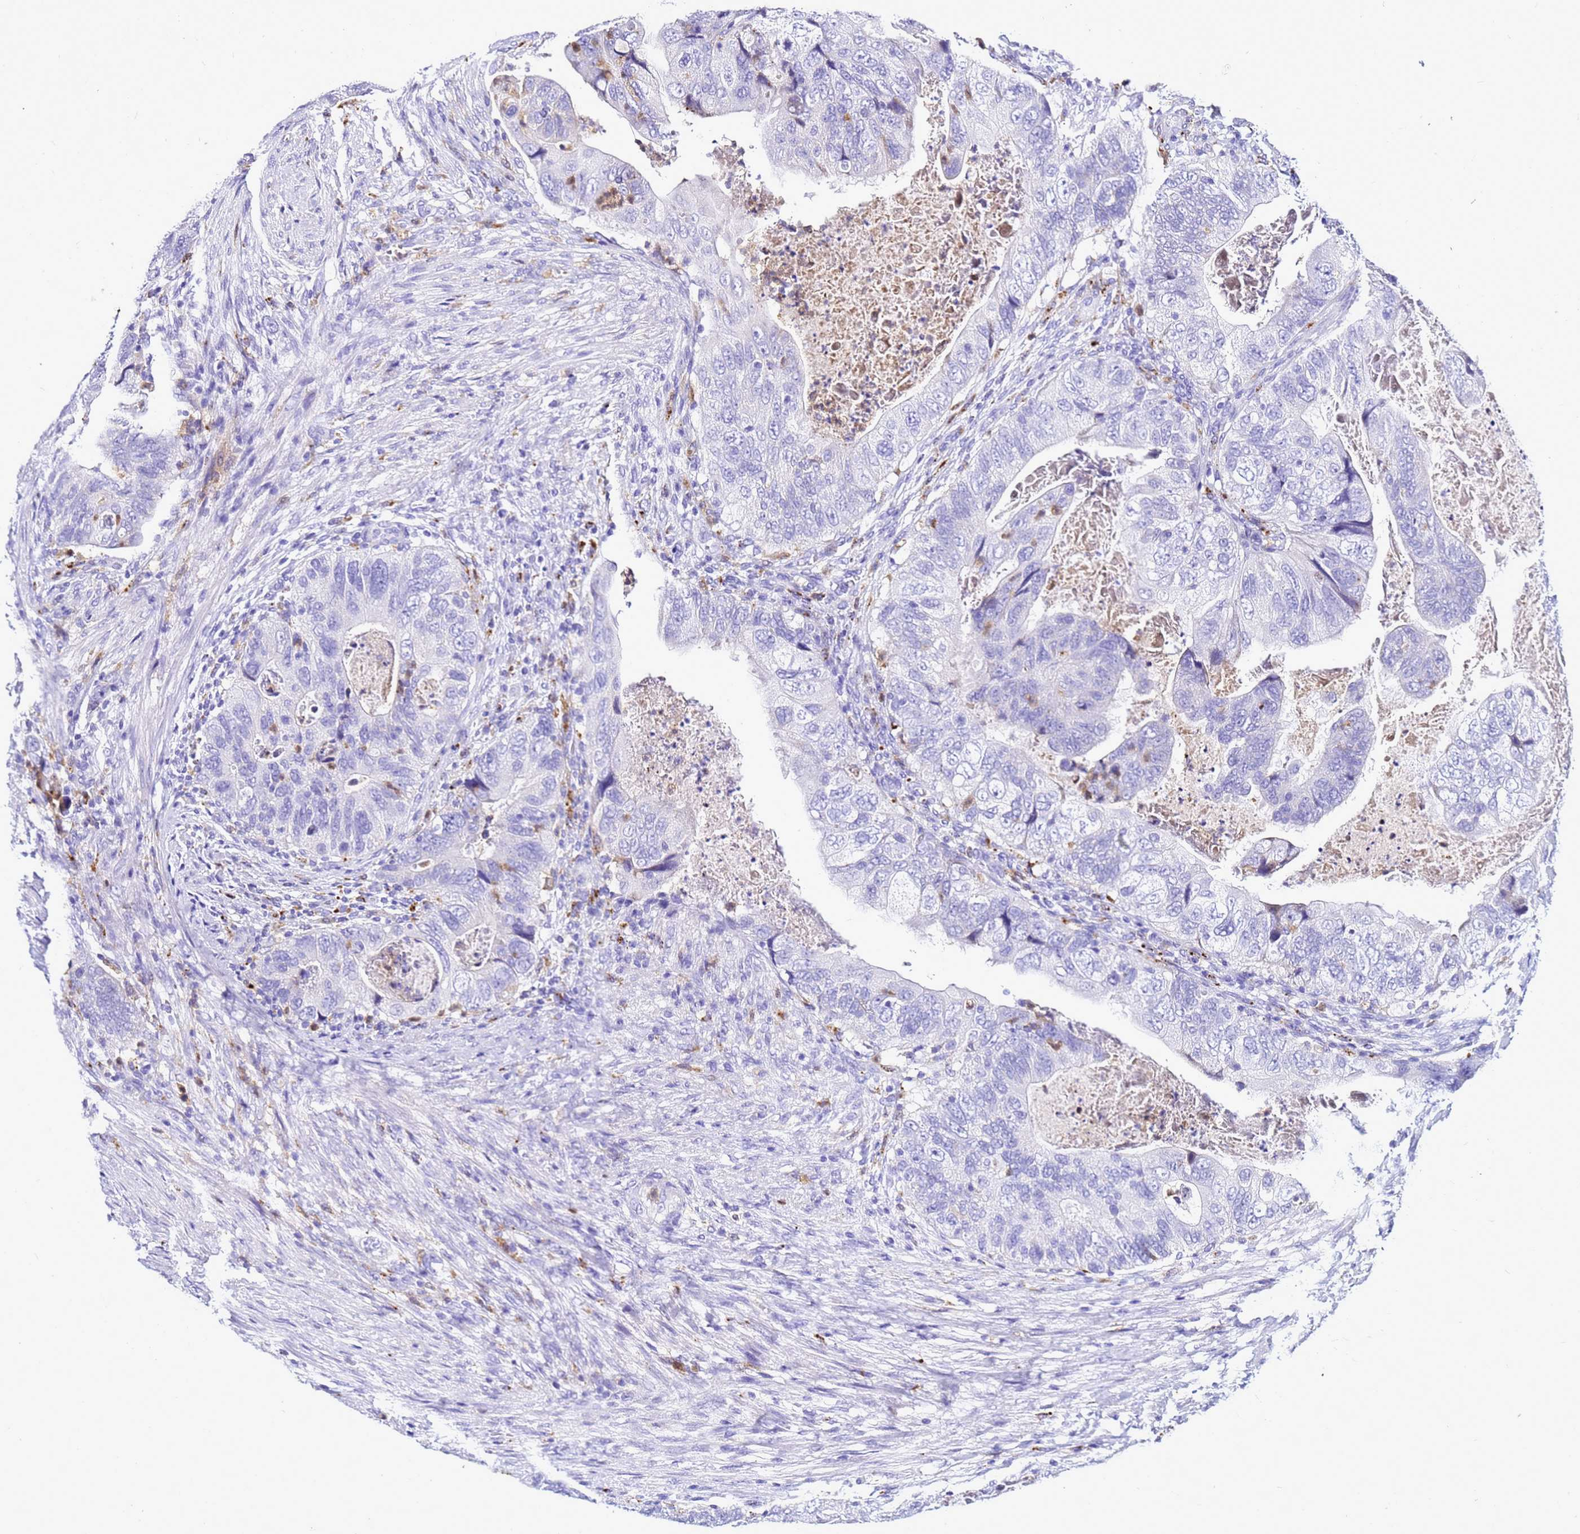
{"staining": {"intensity": "negative", "quantity": "none", "location": "none"}, "tissue": "colorectal cancer", "cell_type": "Tumor cells", "image_type": "cancer", "snomed": [{"axis": "morphology", "description": "Adenocarcinoma, NOS"}, {"axis": "topography", "description": "Rectum"}], "caption": "A histopathology image of human colorectal cancer (adenocarcinoma) is negative for staining in tumor cells.", "gene": "CSTA", "patient": {"sex": "male", "age": 63}}